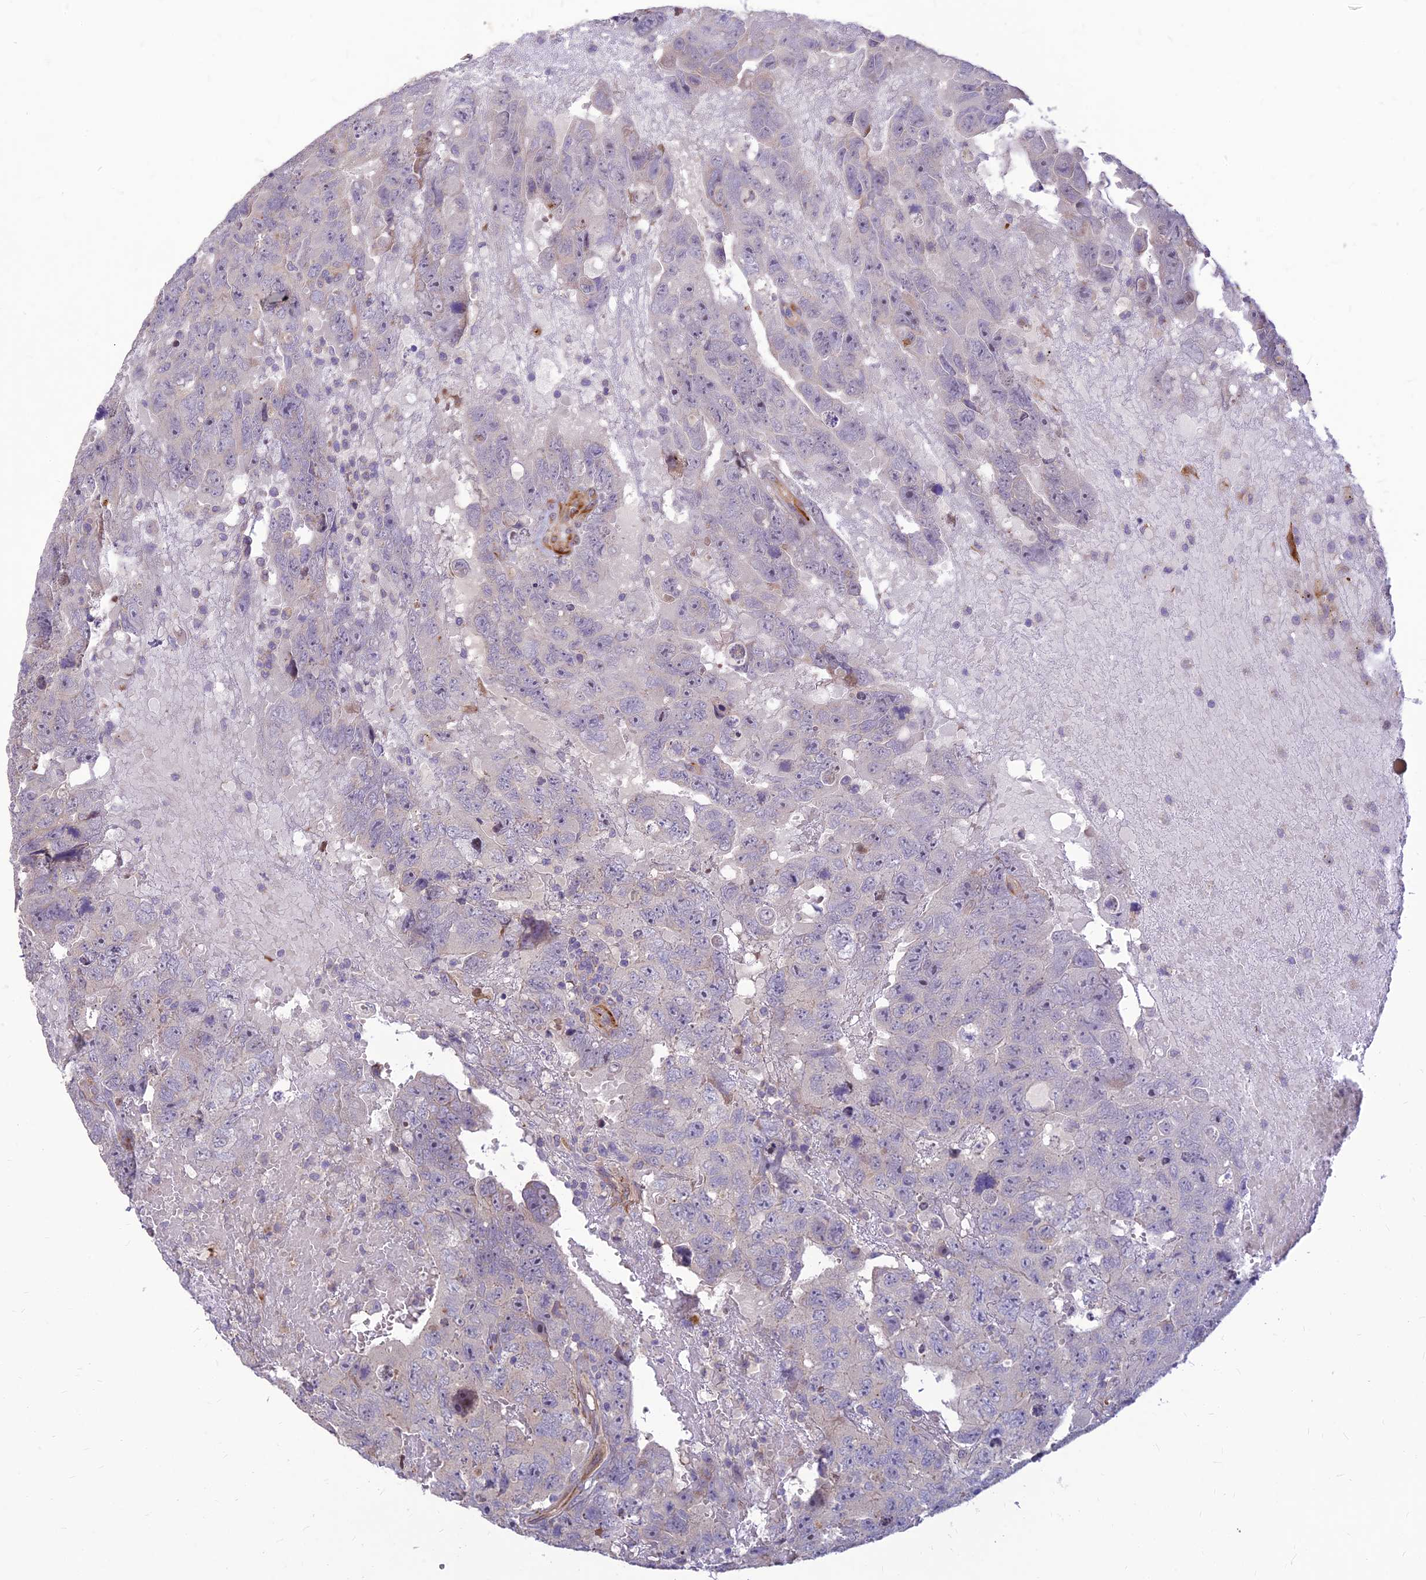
{"staining": {"intensity": "negative", "quantity": "none", "location": "none"}, "tissue": "testis cancer", "cell_type": "Tumor cells", "image_type": "cancer", "snomed": [{"axis": "morphology", "description": "Carcinoma, Embryonal, NOS"}, {"axis": "topography", "description": "Testis"}], "caption": "This photomicrograph is of embryonal carcinoma (testis) stained with immunohistochemistry (IHC) to label a protein in brown with the nuclei are counter-stained blue. There is no expression in tumor cells.", "gene": "ST8SIA5", "patient": {"sex": "male", "age": 45}}